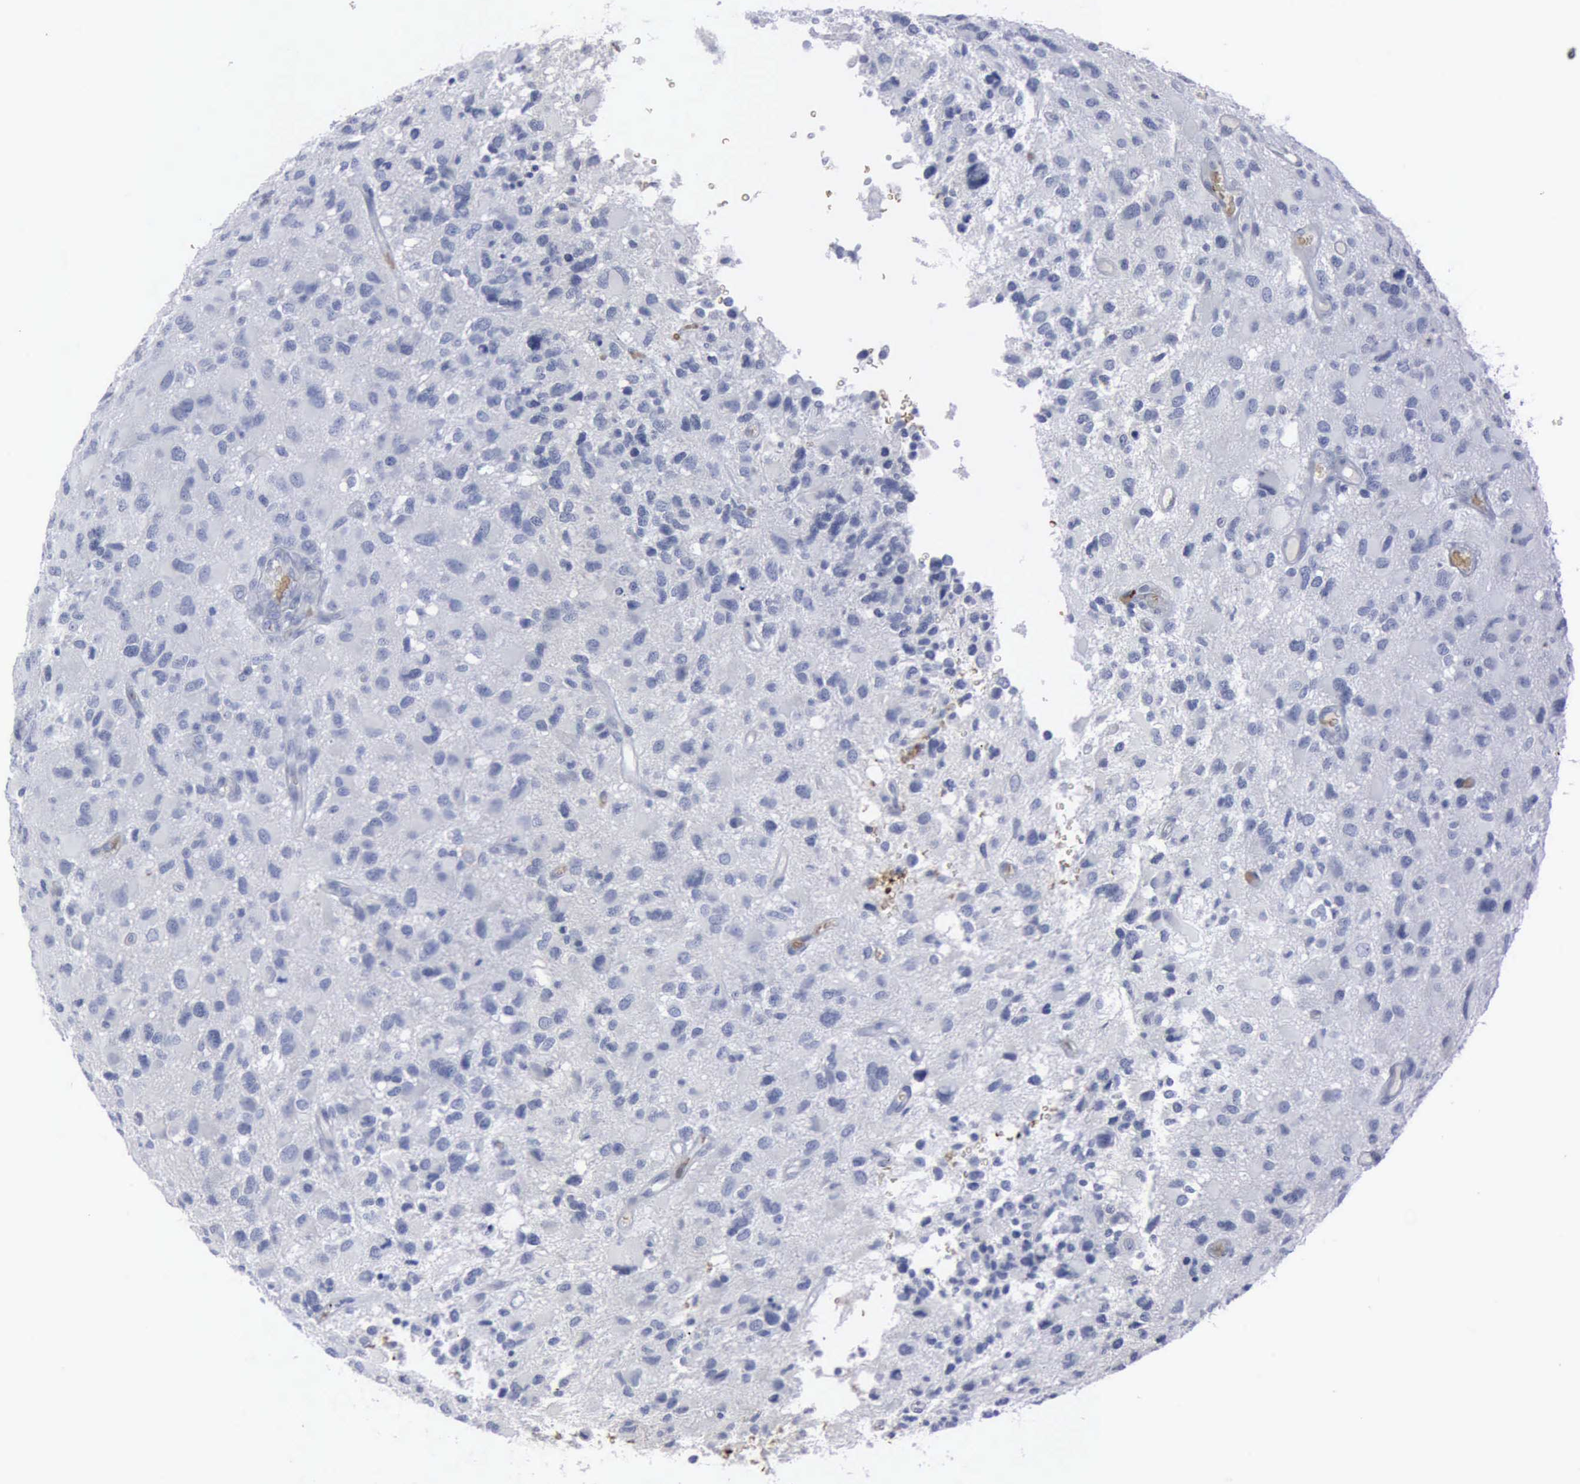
{"staining": {"intensity": "negative", "quantity": "none", "location": "none"}, "tissue": "glioma", "cell_type": "Tumor cells", "image_type": "cancer", "snomed": [{"axis": "morphology", "description": "Glioma, malignant, High grade"}, {"axis": "topography", "description": "Brain"}], "caption": "An IHC histopathology image of glioma is shown. There is no staining in tumor cells of glioma.", "gene": "TGFB1", "patient": {"sex": "male", "age": 69}}